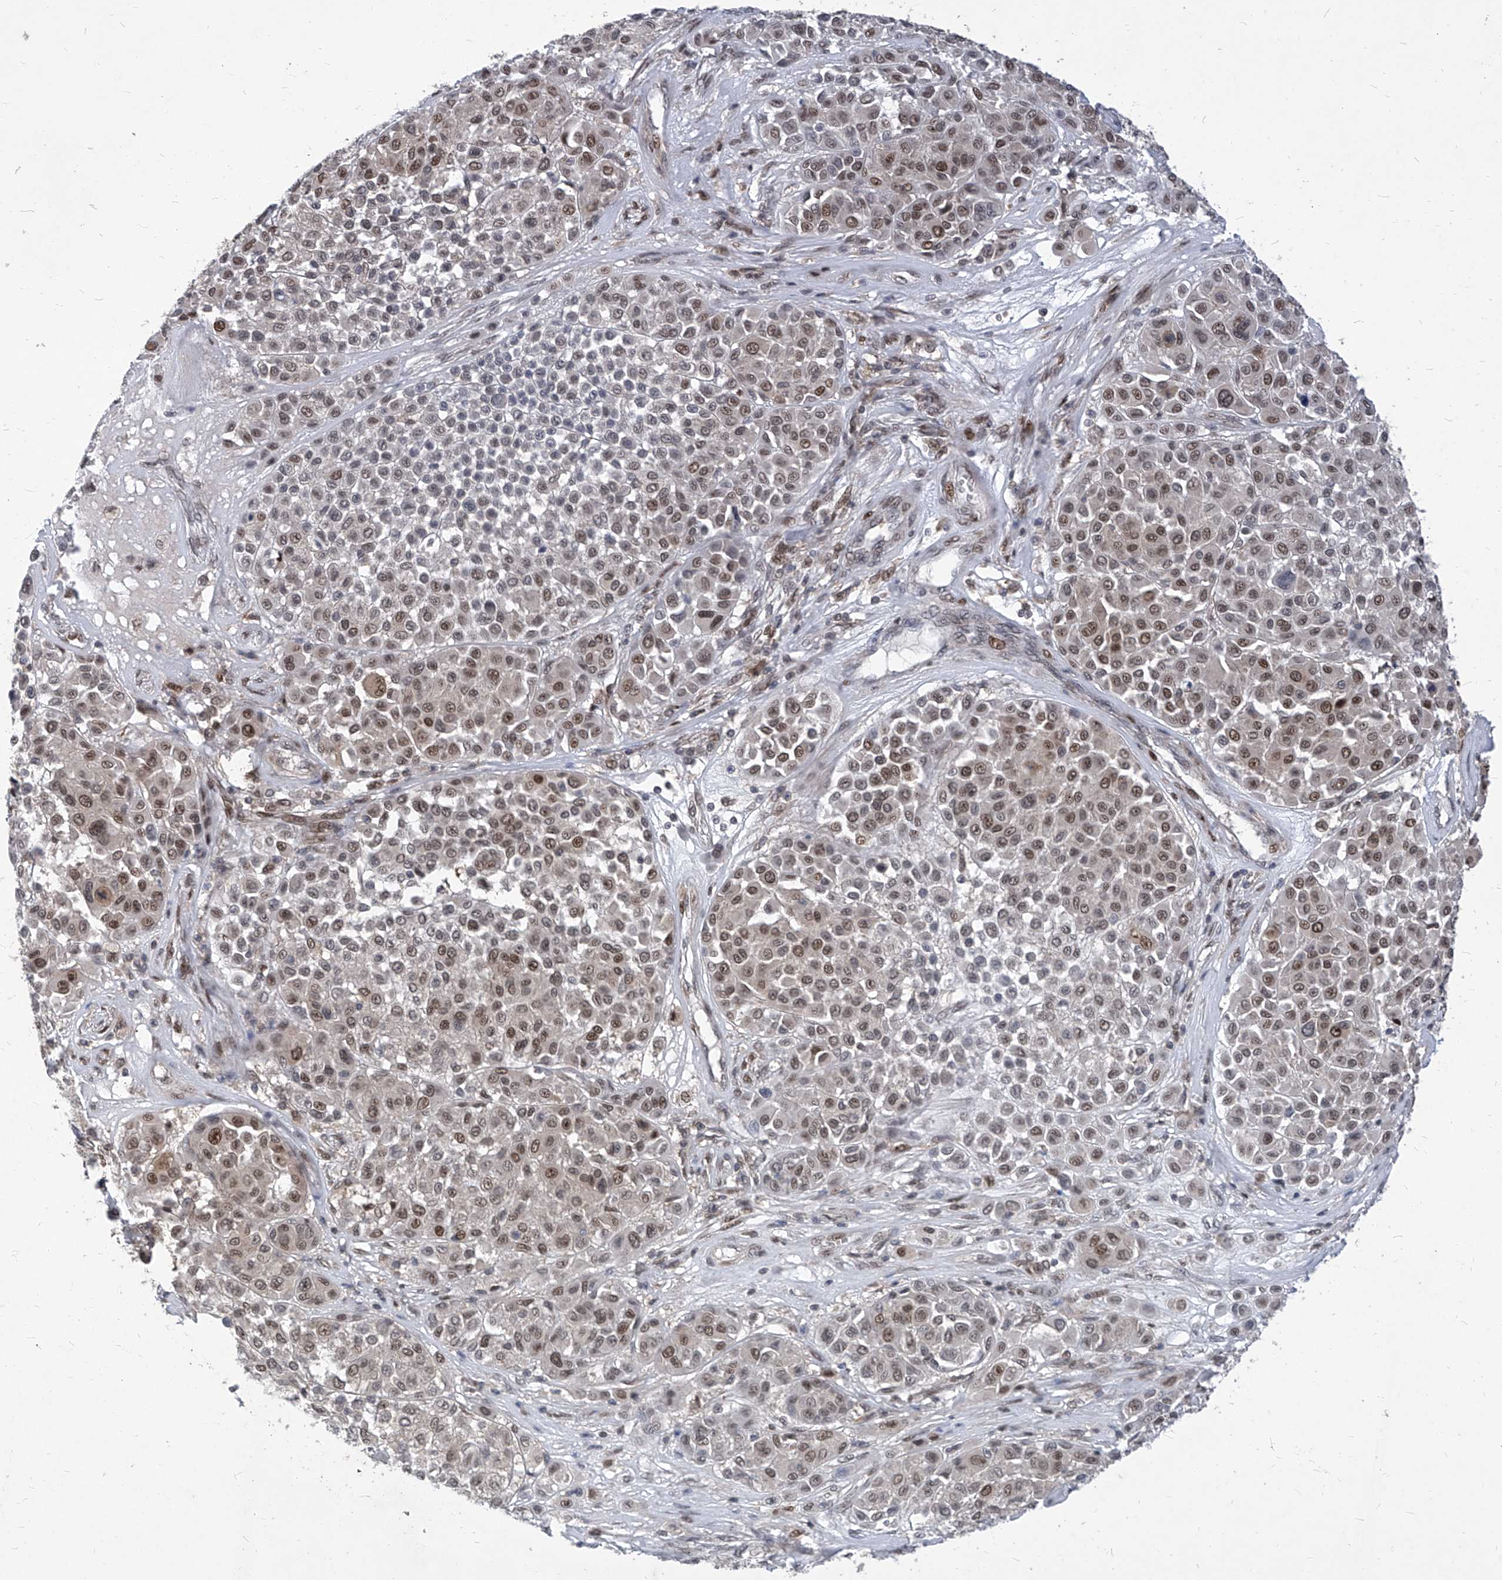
{"staining": {"intensity": "moderate", "quantity": ">75%", "location": "nuclear"}, "tissue": "melanoma", "cell_type": "Tumor cells", "image_type": "cancer", "snomed": [{"axis": "morphology", "description": "Malignant melanoma, Metastatic site"}, {"axis": "topography", "description": "Soft tissue"}], "caption": "Immunohistochemical staining of melanoma demonstrates moderate nuclear protein positivity in about >75% of tumor cells.", "gene": "KPNB1", "patient": {"sex": "male", "age": 41}}